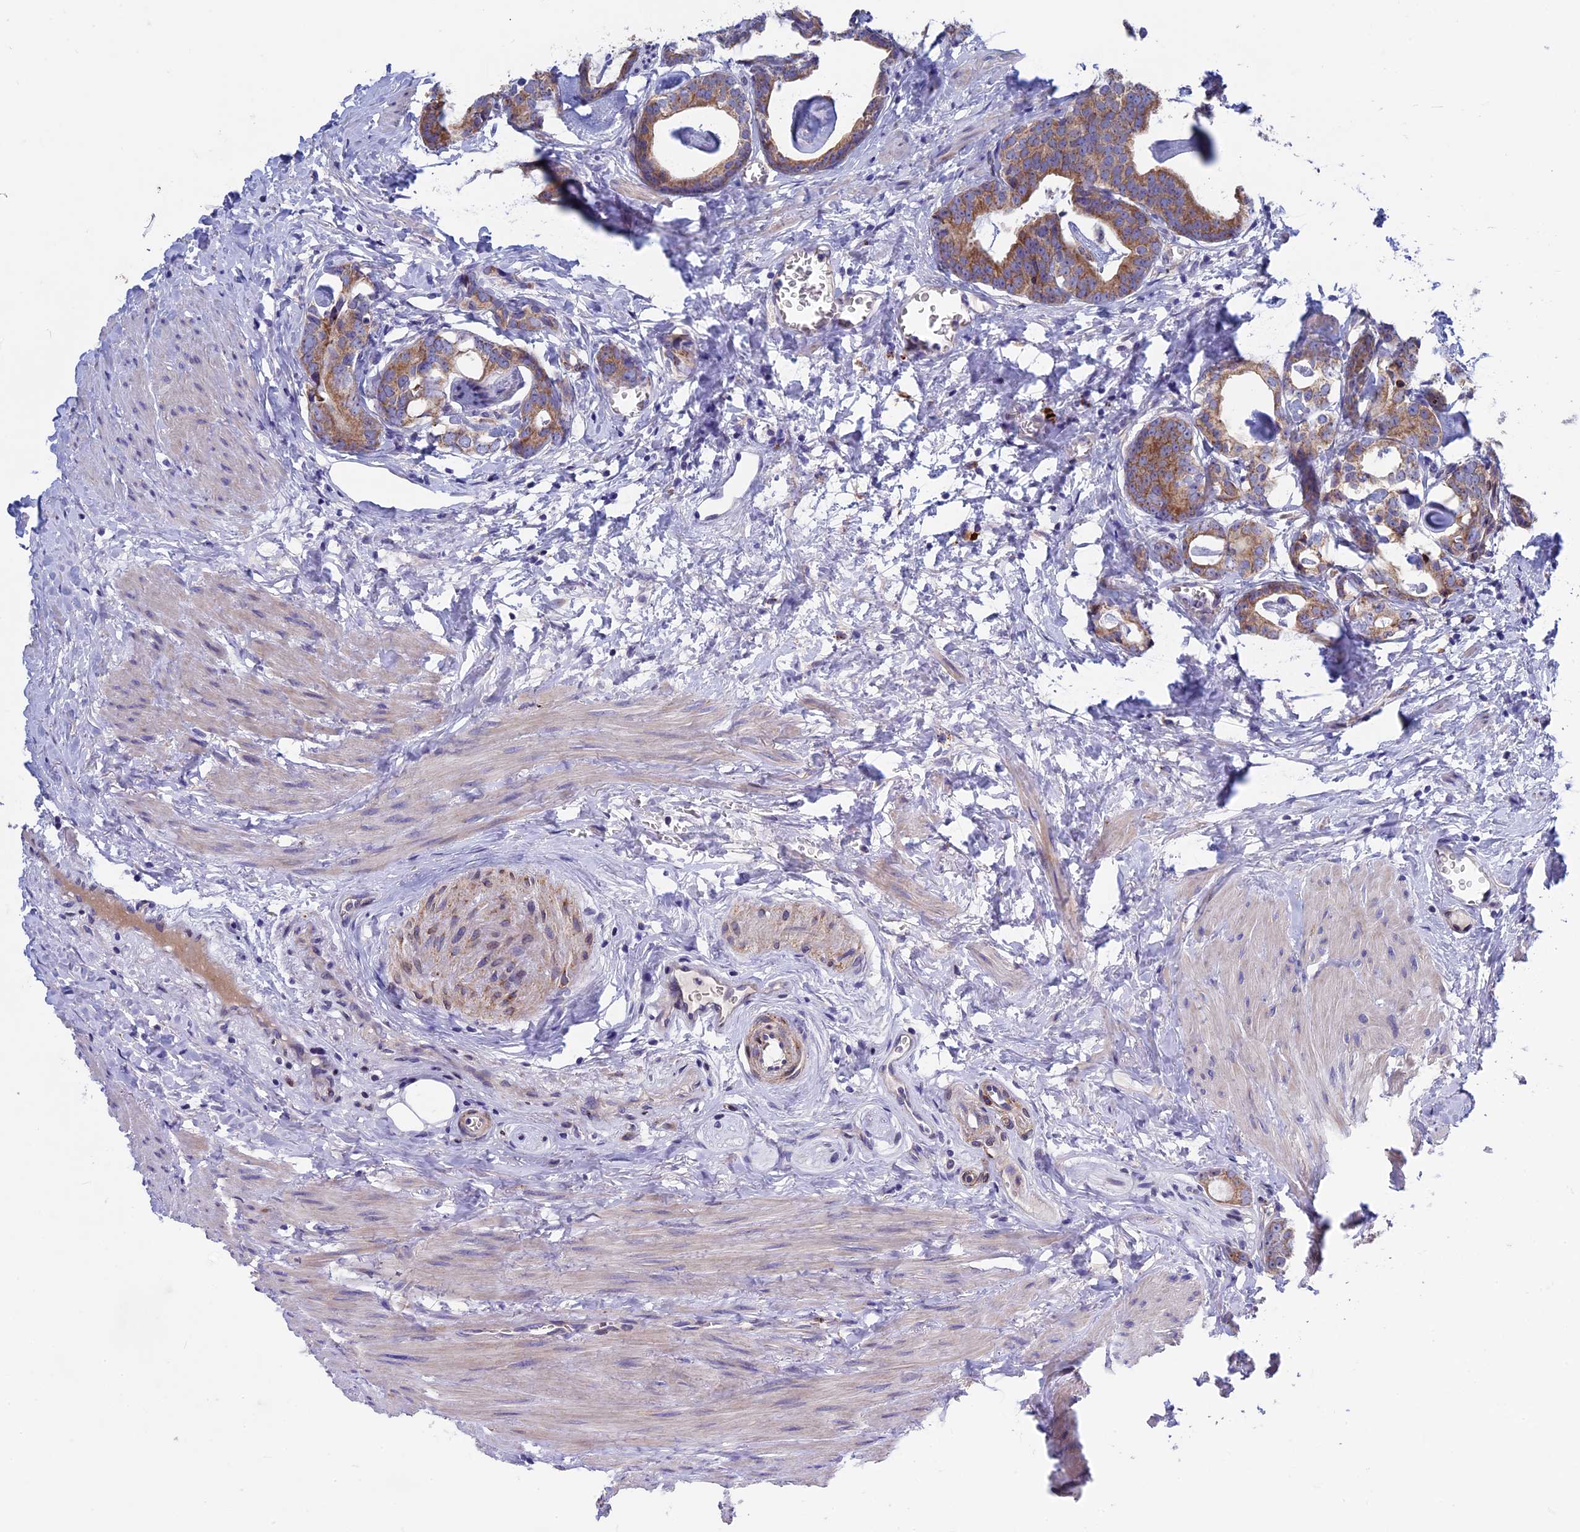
{"staining": {"intensity": "moderate", "quantity": ">75%", "location": "cytoplasmic/membranous"}, "tissue": "prostate cancer", "cell_type": "Tumor cells", "image_type": "cancer", "snomed": [{"axis": "morphology", "description": "Adenocarcinoma, Low grade"}, {"axis": "topography", "description": "Prostate"}], "caption": "Adenocarcinoma (low-grade) (prostate) stained with a protein marker displays moderate staining in tumor cells.", "gene": "ETFDH", "patient": {"sex": "male", "age": 71}}